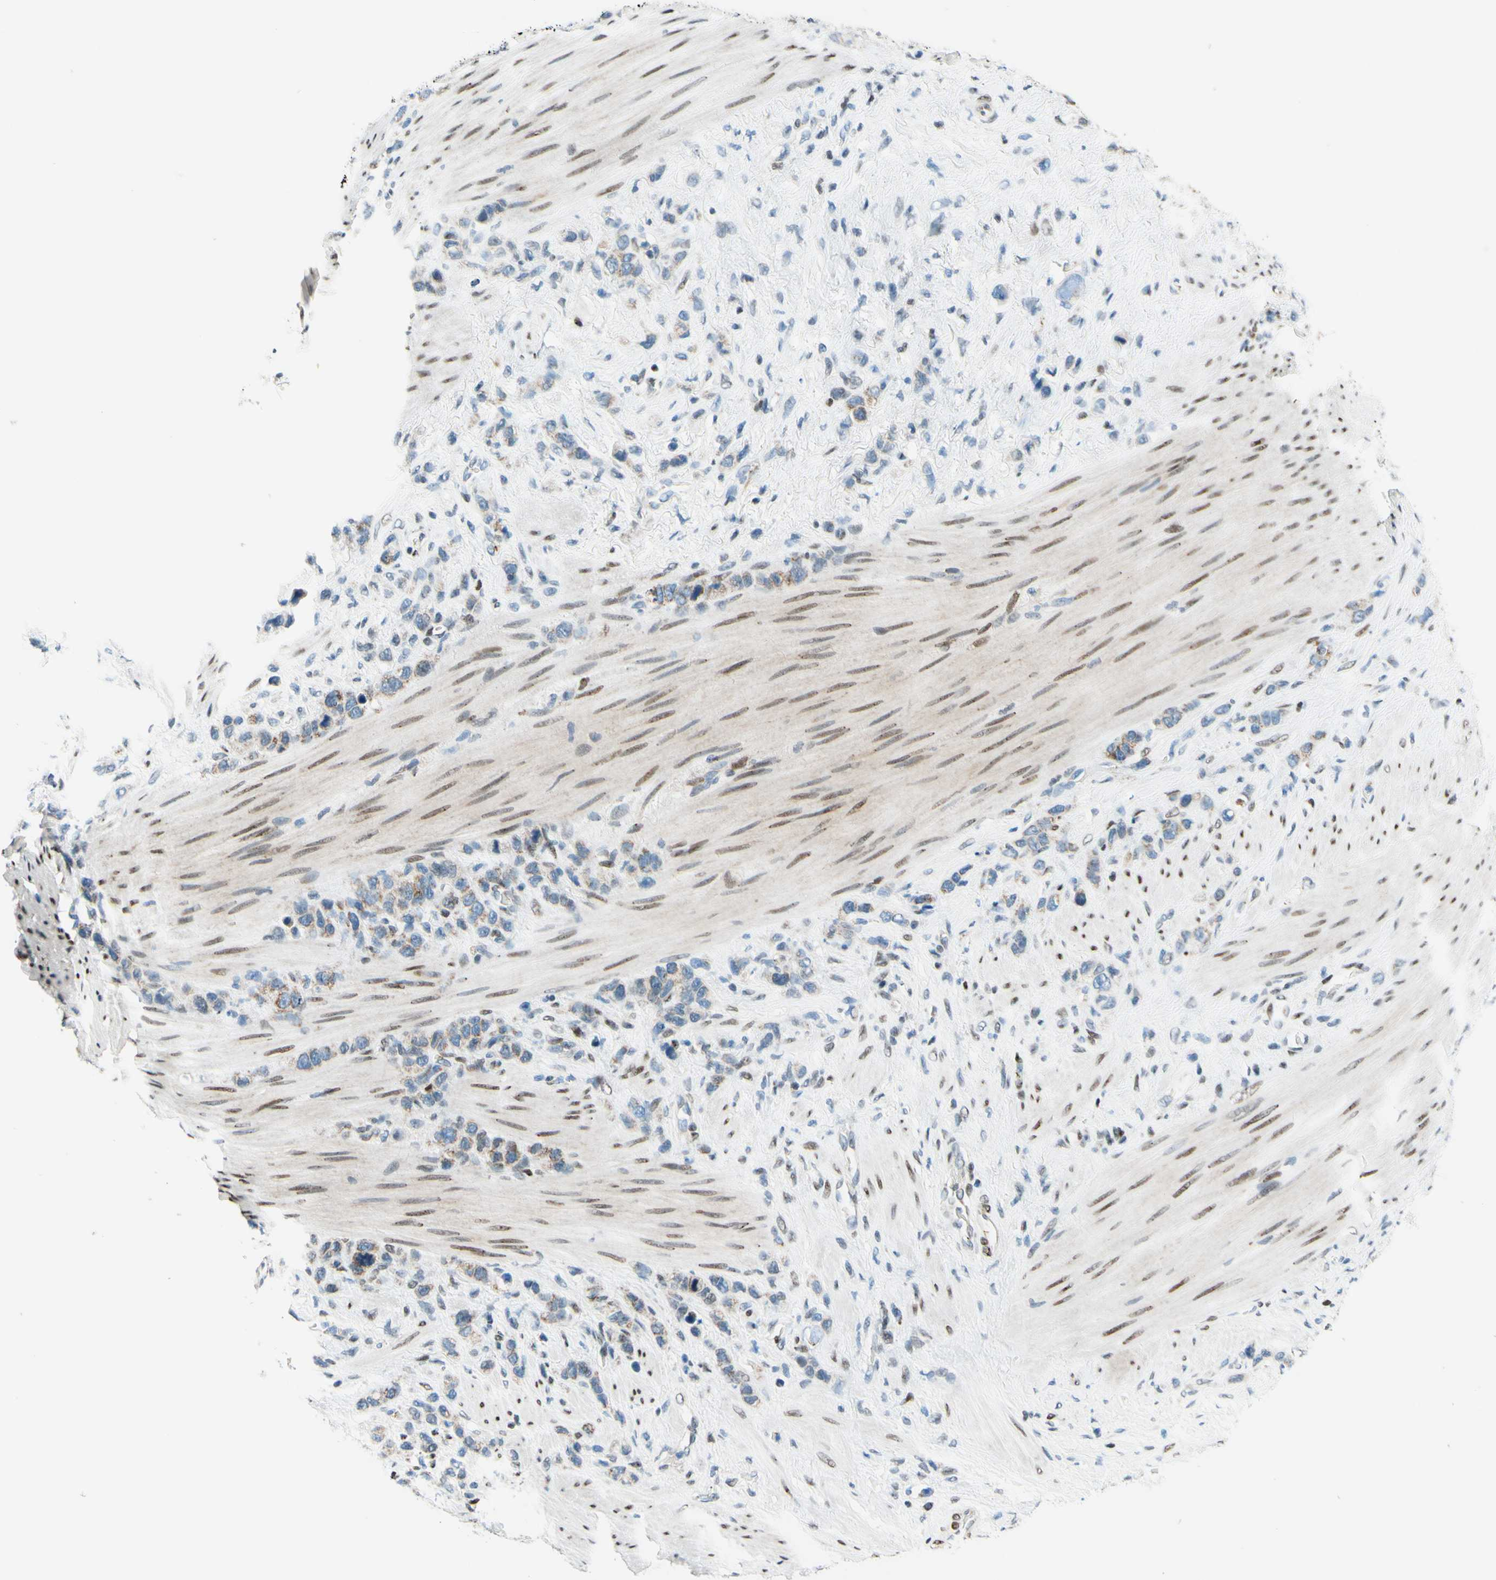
{"staining": {"intensity": "weak", "quantity": "25%-75%", "location": "cytoplasmic/membranous"}, "tissue": "stomach cancer", "cell_type": "Tumor cells", "image_type": "cancer", "snomed": [{"axis": "morphology", "description": "Adenocarcinoma, NOS"}, {"axis": "morphology", "description": "Adenocarcinoma, High grade"}, {"axis": "topography", "description": "Stomach, upper"}, {"axis": "topography", "description": "Stomach, lower"}], "caption": "Immunohistochemical staining of stomach adenocarcinoma shows low levels of weak cytoplasmic/membranous protein positivity in approximately 25%-75% of tumor cells. The protein is stained brown, and the nuclei are stained in blue (DAB (3,3'-diaminobenzidine) IHC with brightfield microscopy, high magnification).", "gene": "CBX7", "patient": {"sex": "female", "age": 65}}